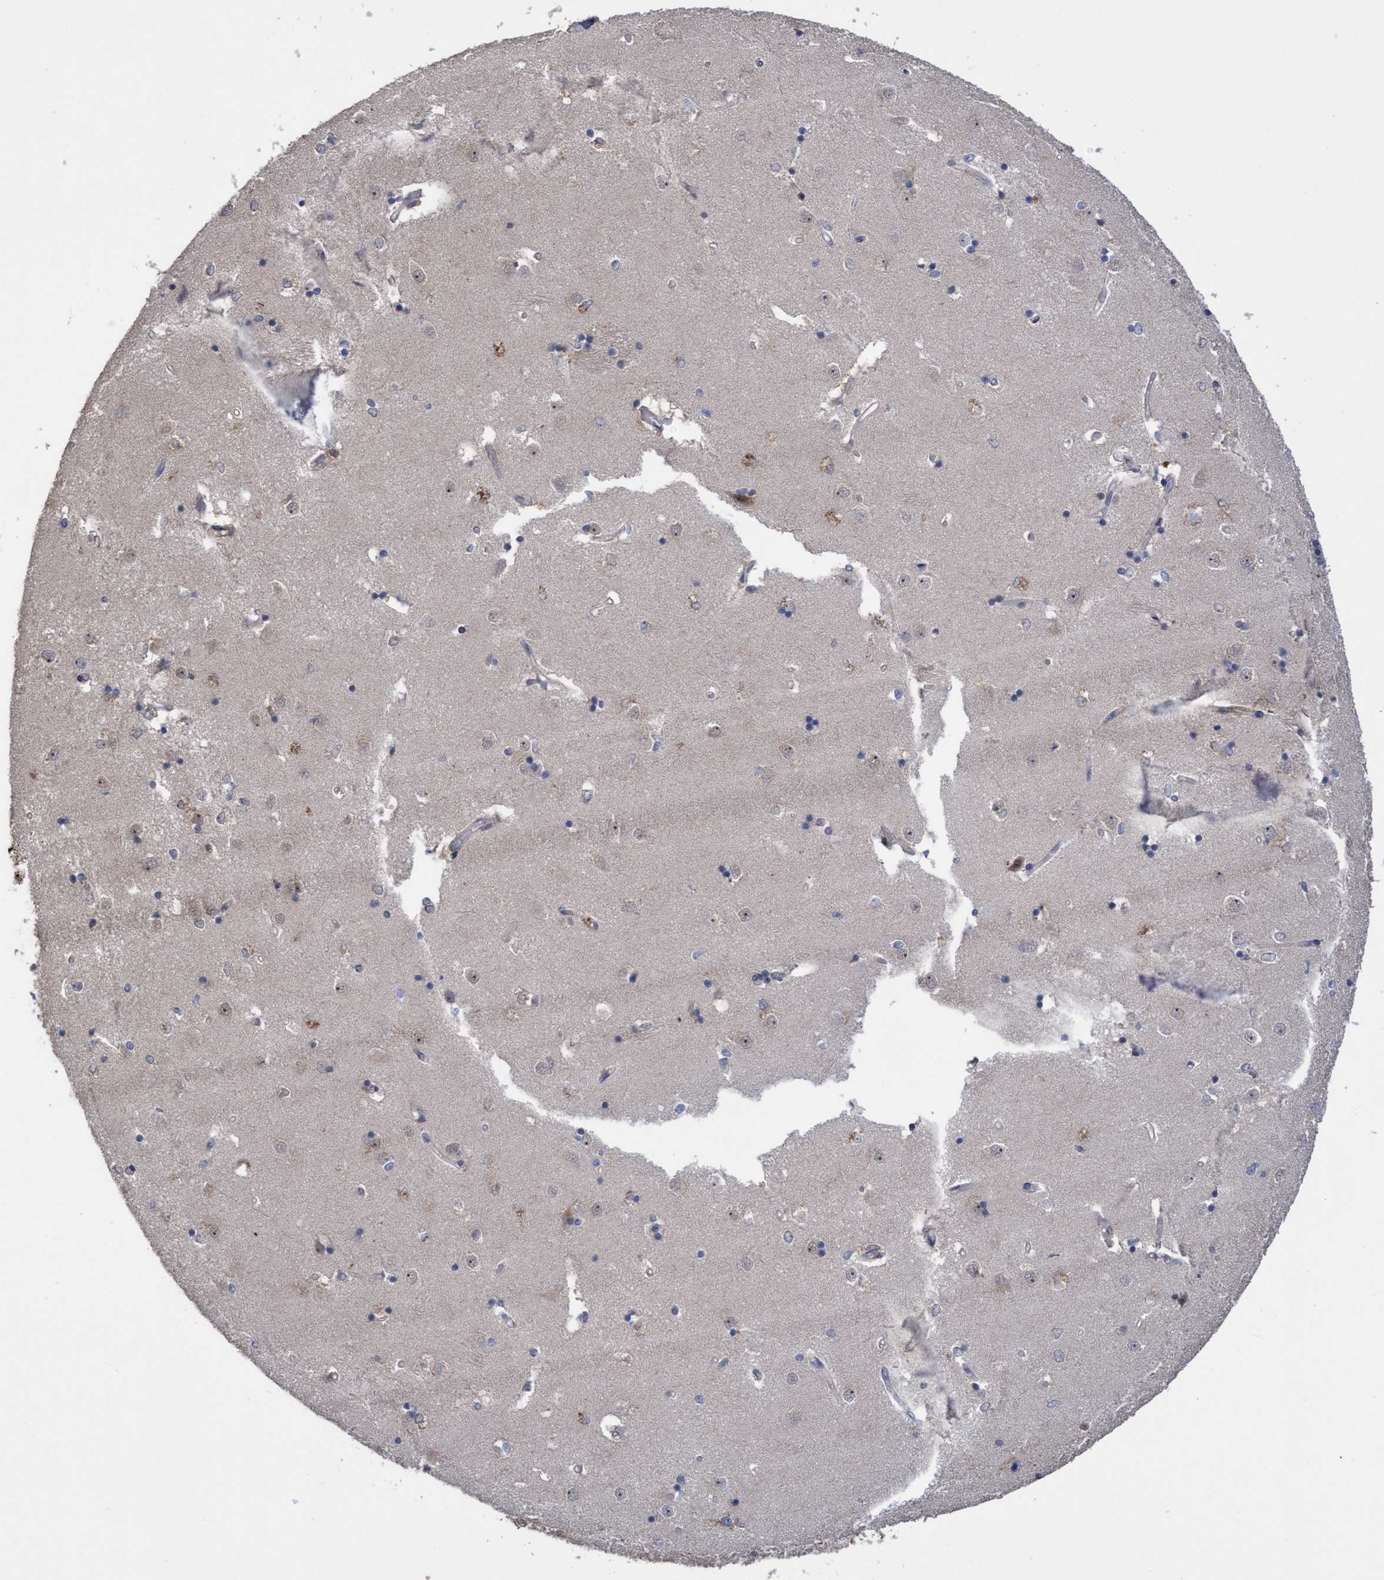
{"staining": {"intensity": "moderate", "quantity": "<25%", "location": "cytoplasmic/membranous"}, "tissue": "caudate", "cell_type": "Glial cells", "image_type": "normal", "snomed": [{"axis": "morphology", "description": "Normal tissue, NOS"}, {"axis": "topography", "description": "Lateral ventricle wall"}], "caption": "Glial cells show low levels of moderate cytoplasmic/membranous positivity in about <25% of cells in benign caudate.", "gene": "SLBP", "patient": {"sex": "male", "age": 45}}